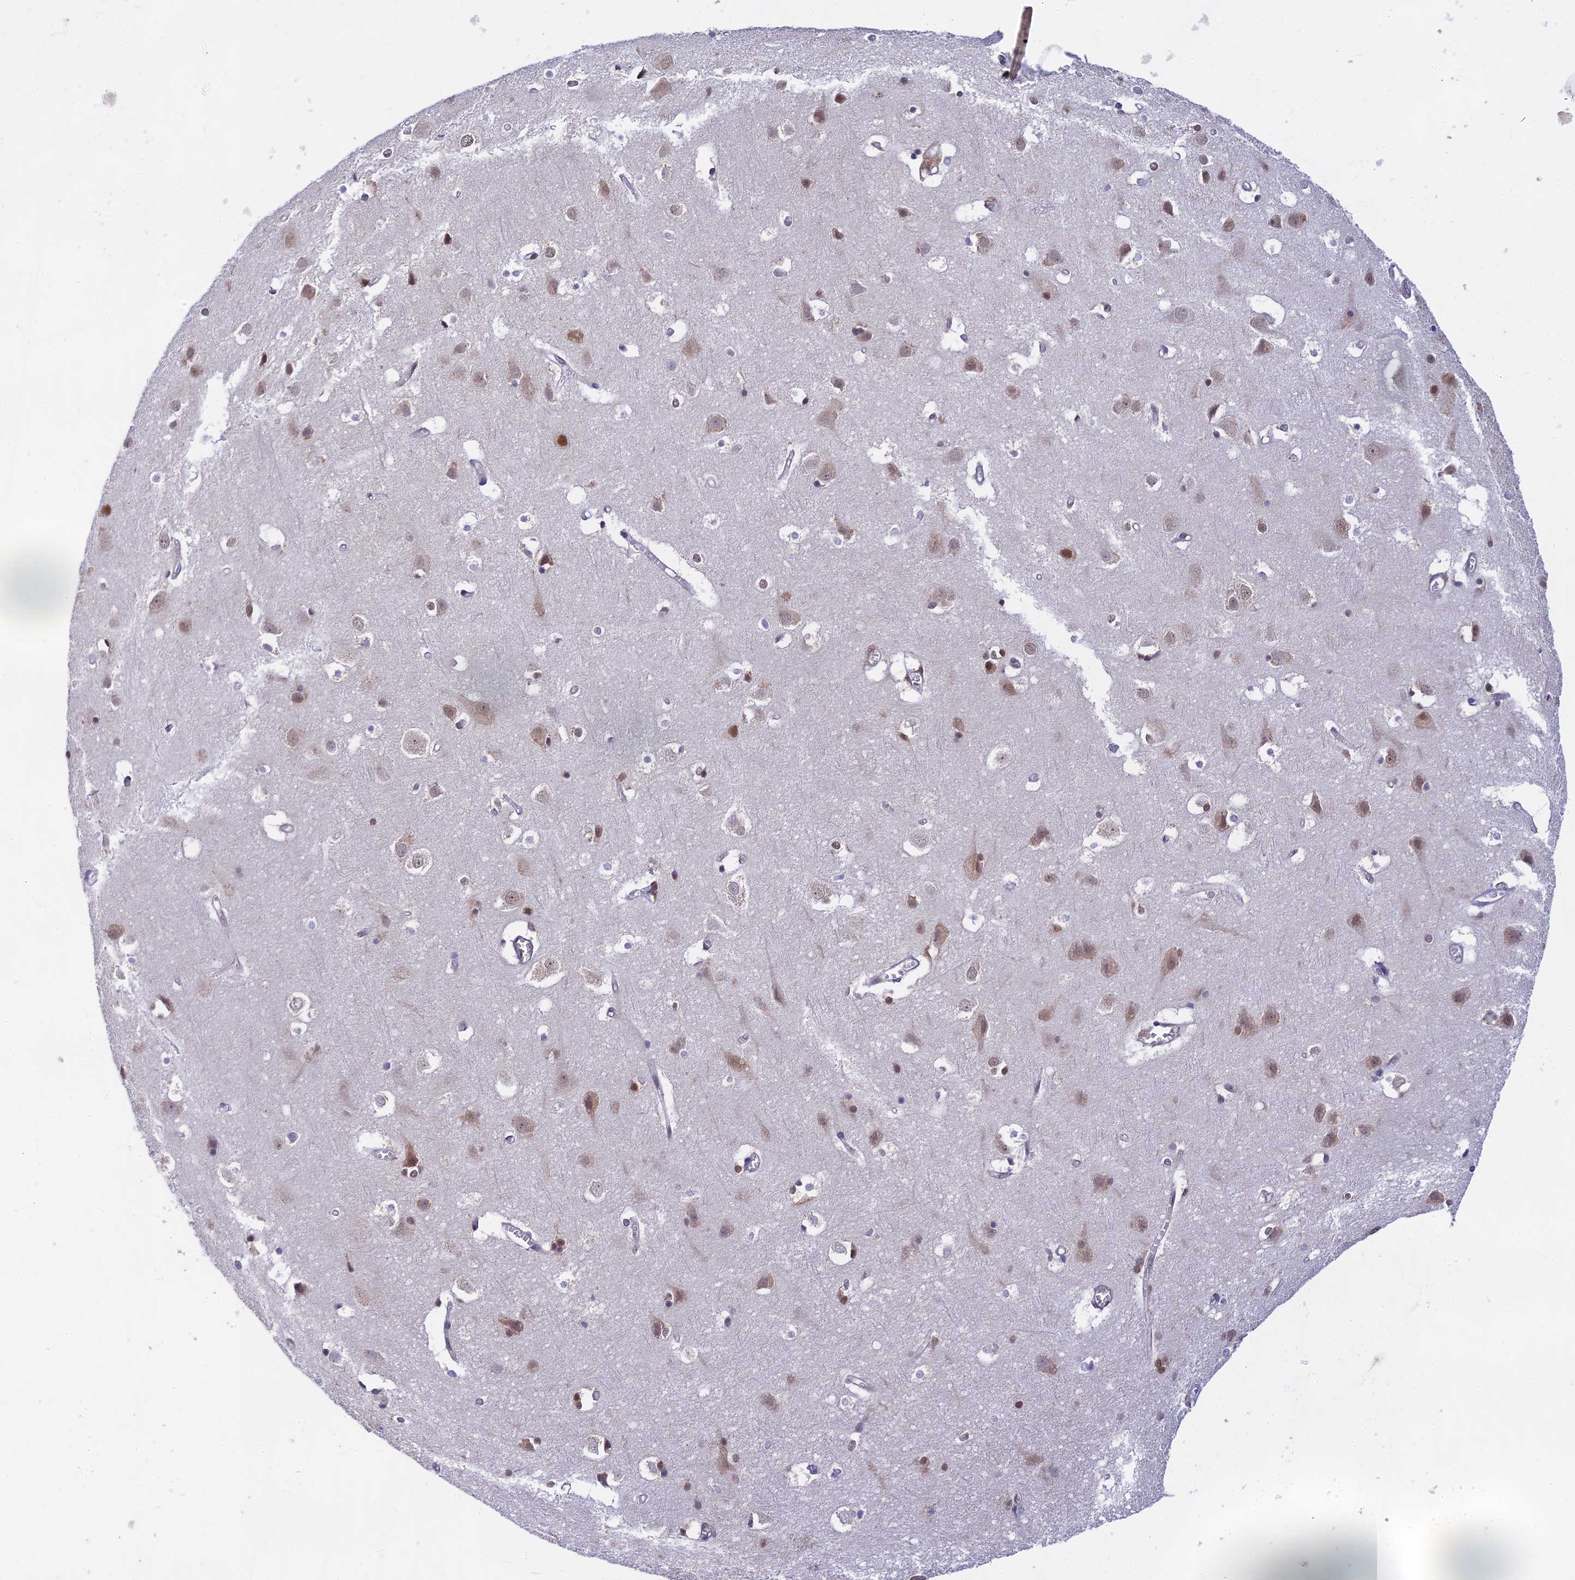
{"staining": {"intensity": "weak", "quantity": ">75%", "location": "nuclear"}, "tissue": "cerebral cortex", "cell_type": "Endothelial cells", "image_type": "normal", "snomed": [{"axis": "morphology", "description": "Normal tissue, NOS"}, {"axis": "topography", "description": "Cerebral cortex"}], "caption": "IHC image of benign cerebral cortex: cerebral cortex stained using immunohistochemistry (IHC) reveals low levels of weak protein expression localized specifically in the nuclear of endothelial cells, appearing as a nuclear brown color.", "gene": "C2orf49", "patient": {"sex": "male", "age": 54}}